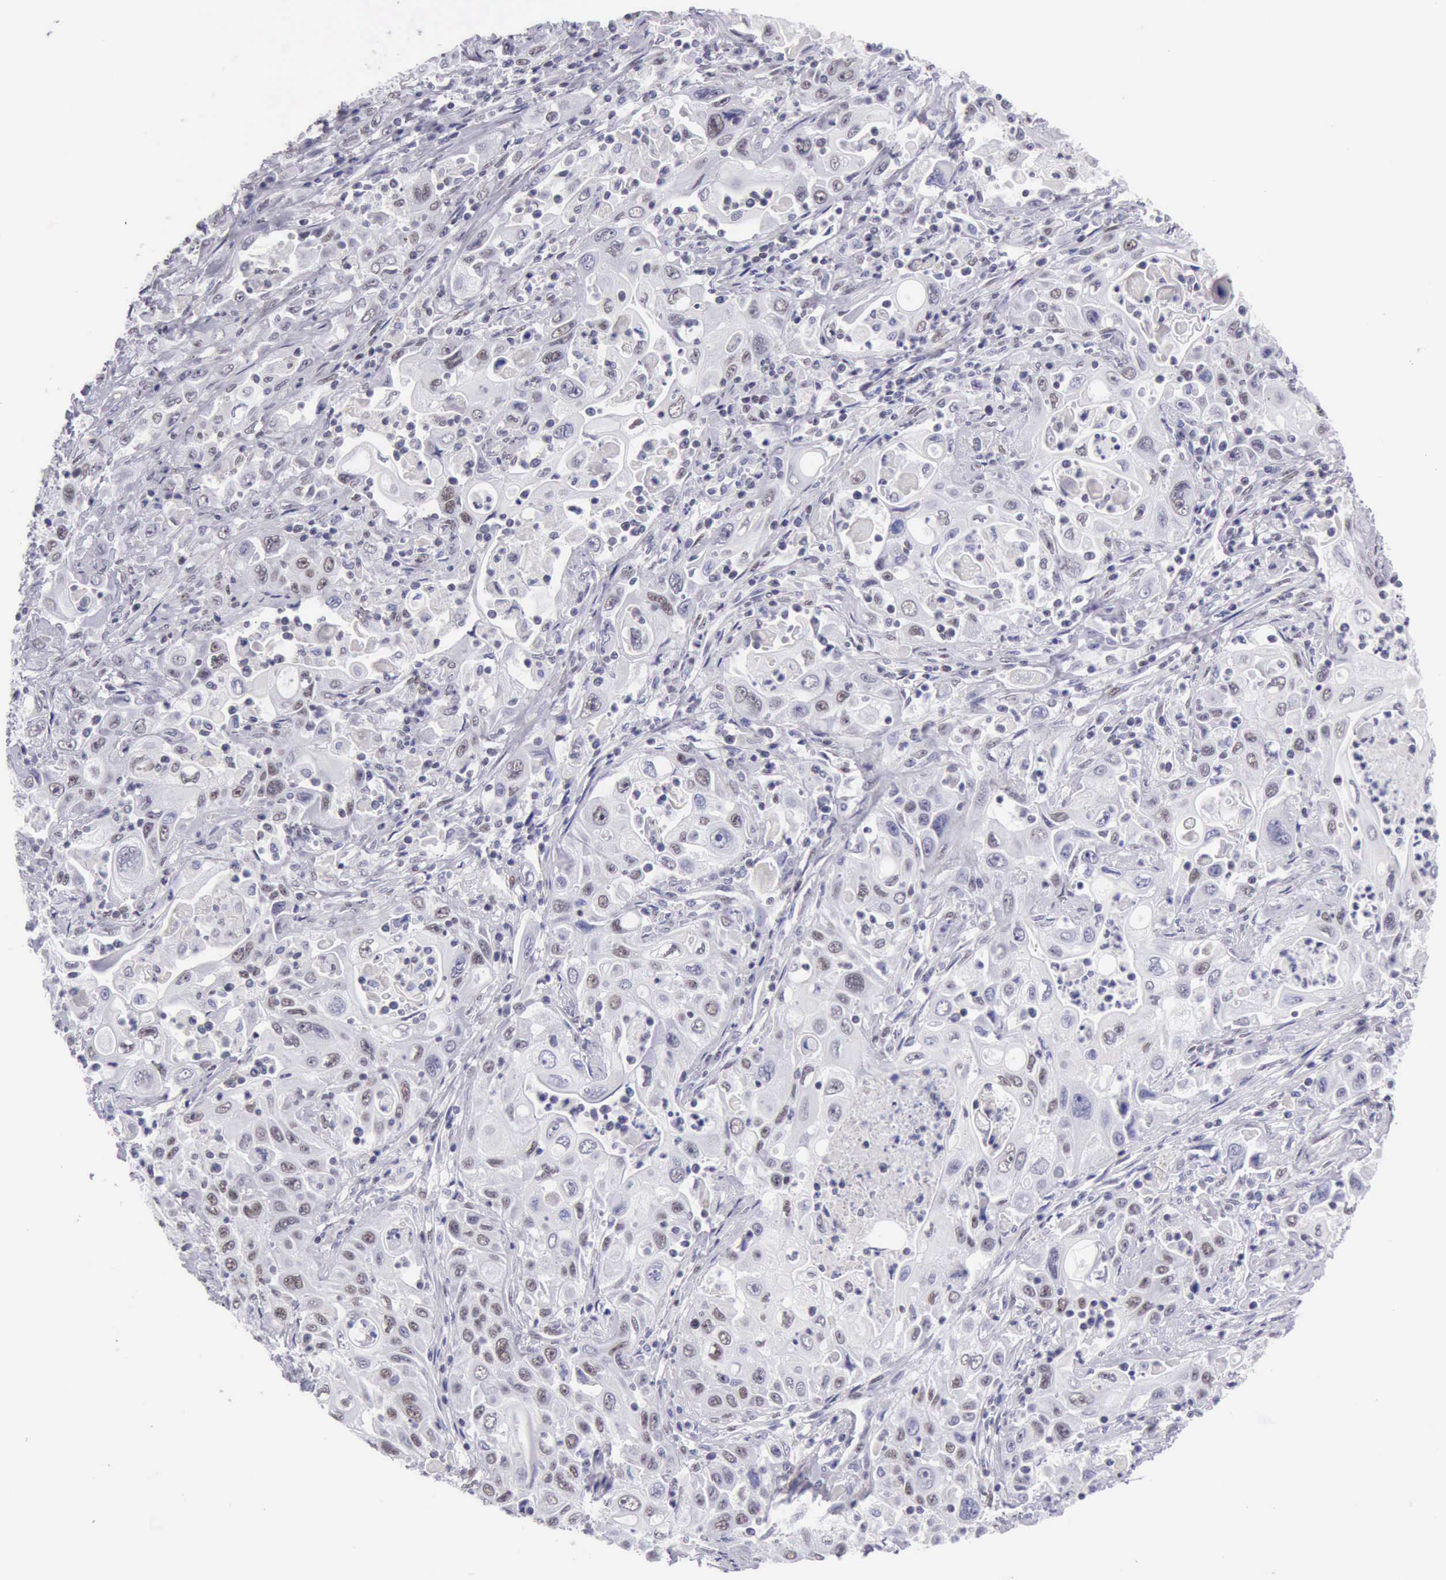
{"staining": {"intensity": "negative", "quantity": "none", "location": "none"}, "tissue": "pancreatic cancer", "cell_type": "Tumor cells", "image_type": "cancer", "snomed": [{"axis": "morphology", "description": "Adenocarcinoma, NOS"}, {"axis": "topography", "description": "Pancreas"}], "caption": "Human adenocarcinoma (pancreatic) stained for a protein using IHC exhibits no positivity in tumor cells.", "gene": "EP300", "patient": {"sex": "male", "age": 70}}